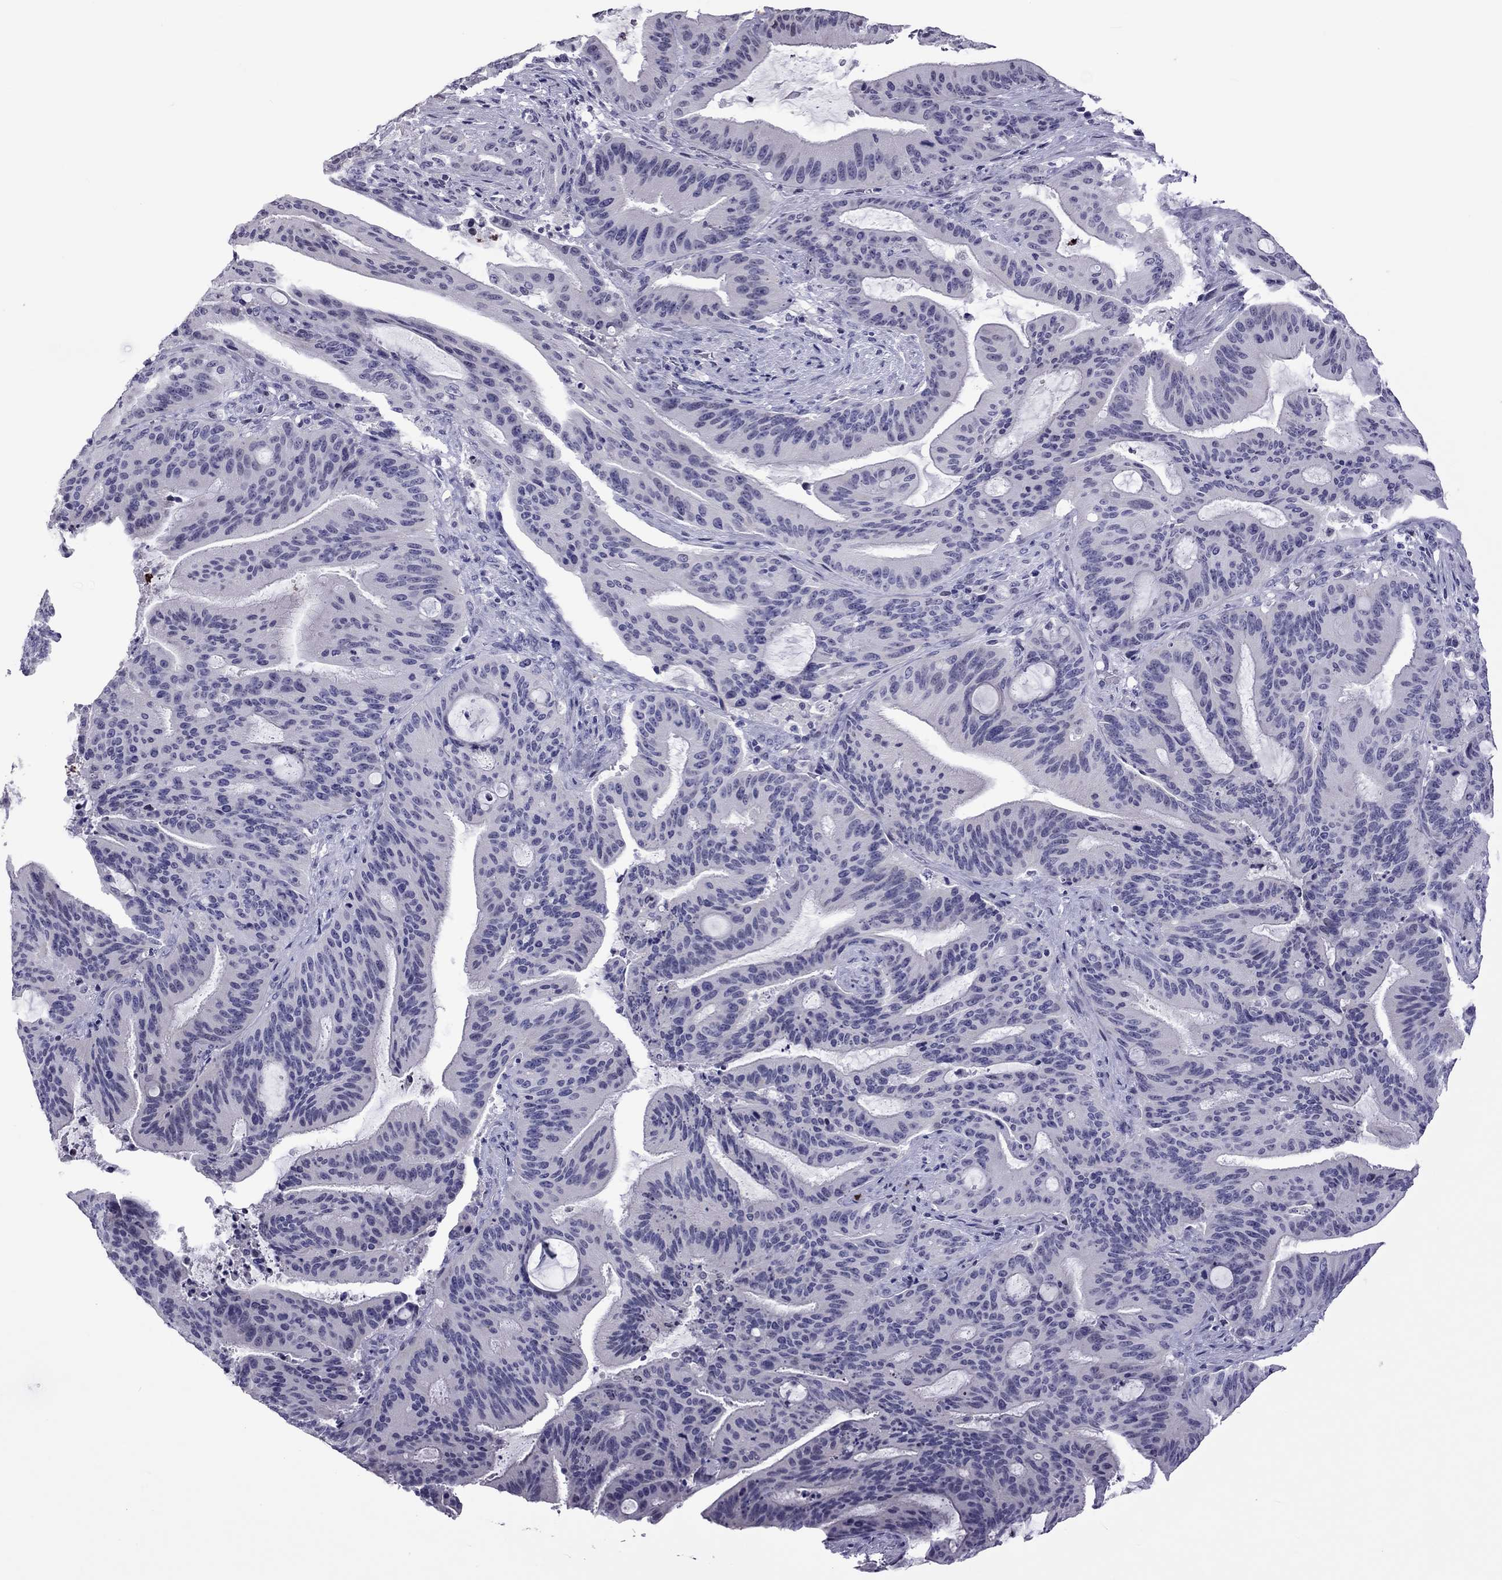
{"staining": {"intensity": "negative", "quantity": "none", "location": "none"}, "tissue": "liver cancer", "cell_type": "Tumor cells", "image_type": "cancer", "snomed": [{"axis": "morphology", "description": "Cholangiocarcinoma"}, {"axis": "topography", "description": "Liver"}], "caption": "Liver cholangiocarcinoma stained for a protein using IHC shows no staining tumor cells.", "gene": "CCL27", "patient": {"sex": "female", "age": 73}}